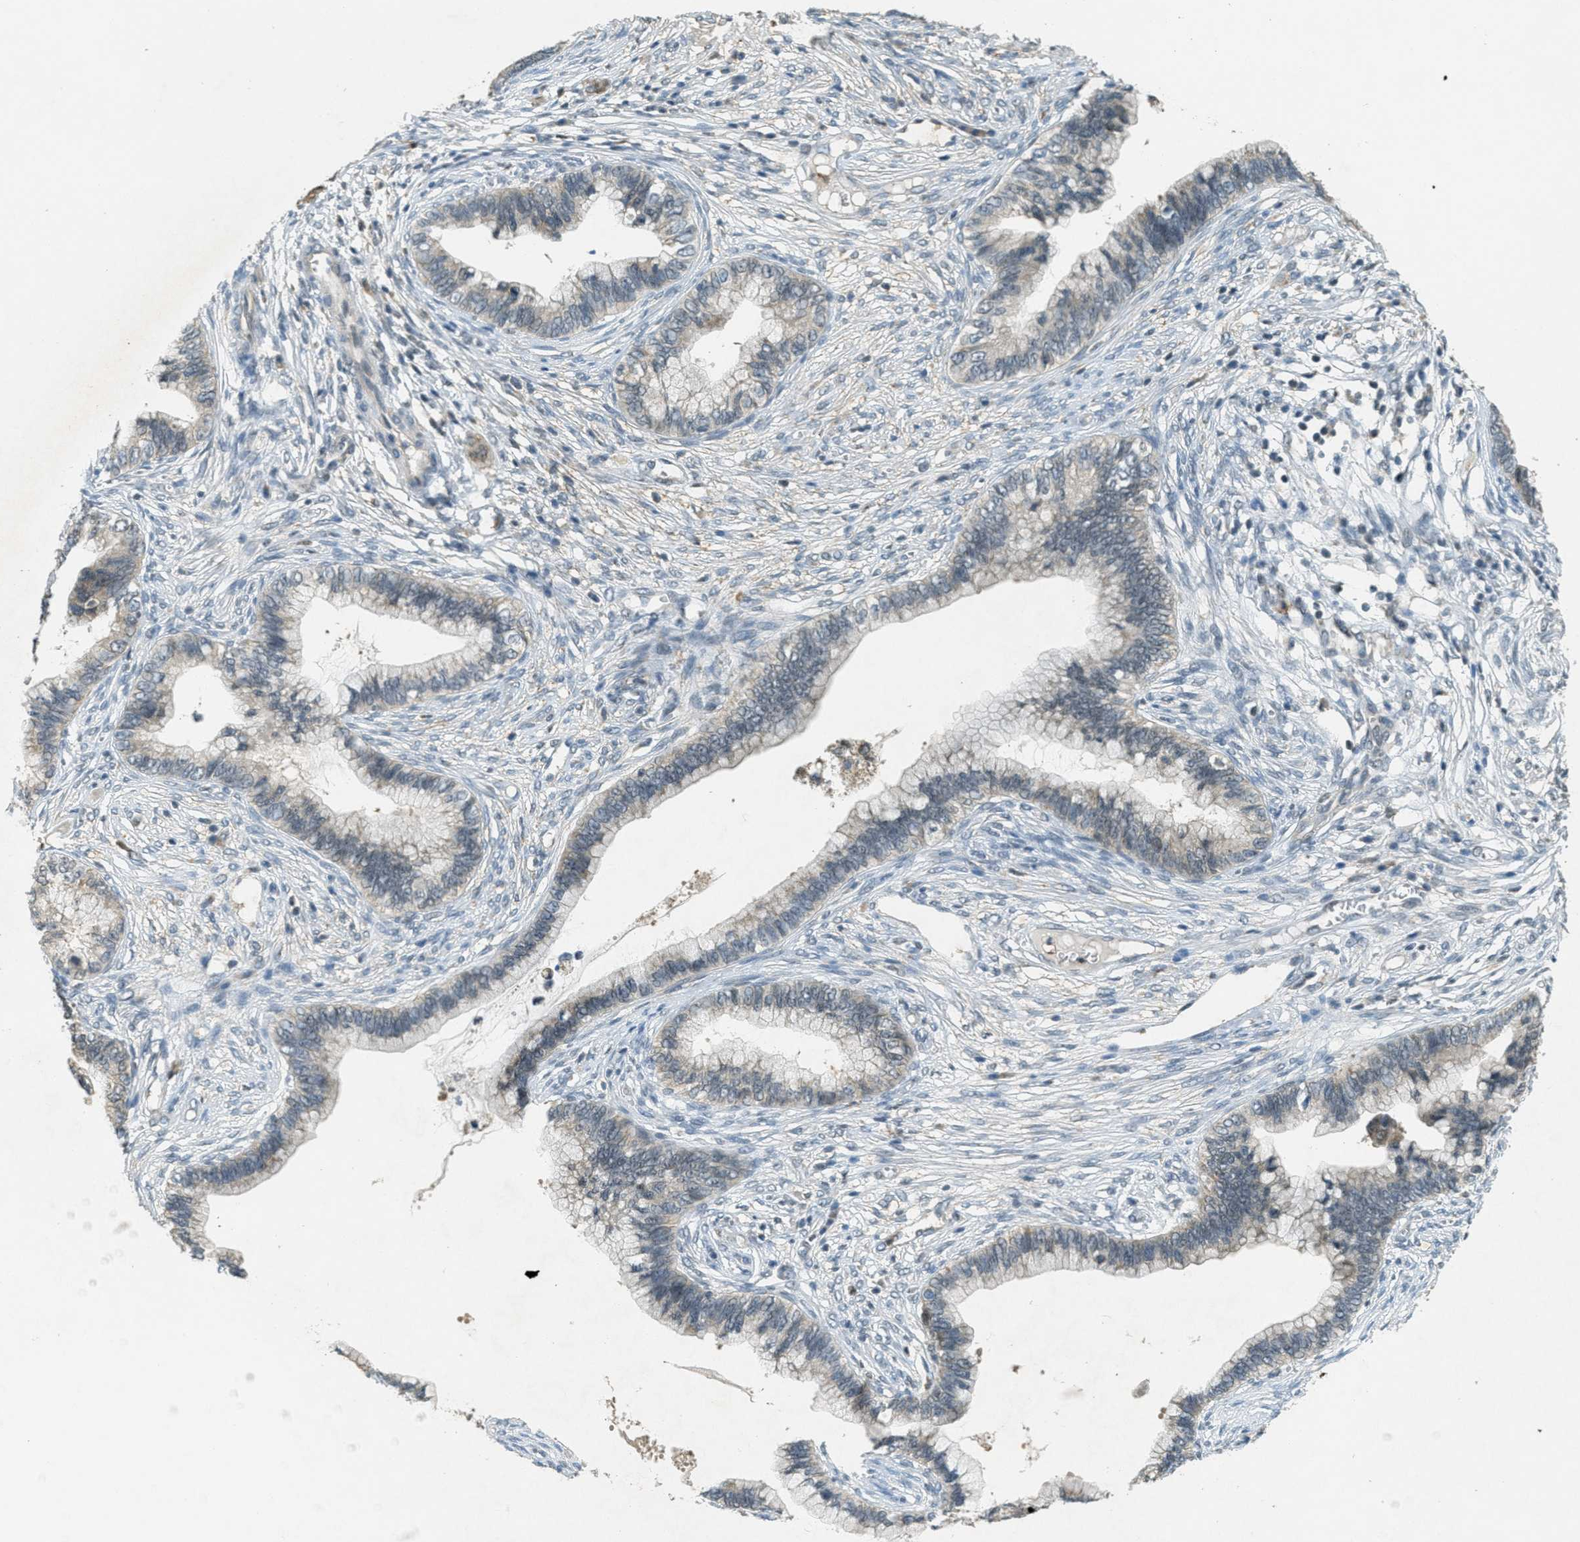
{"staining": {"intensity": "weak", "quantity": "<25%", "location": "cytoplasmic/membranous"}, "tissue": "cervical cancer", "cell_type": "Tumor cells", "image_type": "cancer", "snomed": [{"axis": "morphology", "description": "Adenocarcinoma, NOS"}, {"axis": "topography", "description": "Cervix"}], "caption": "There is no significant positivity in tumor cells of adenocarcinoma (cervical). (Stains: DAB immunohistochemistry (IHC) with hematoxylin counter stain, Microscopy: brightfield microscopy at high magnification).", "gene": "TCF20", "patient": {"sex": "female", "age": 44}}